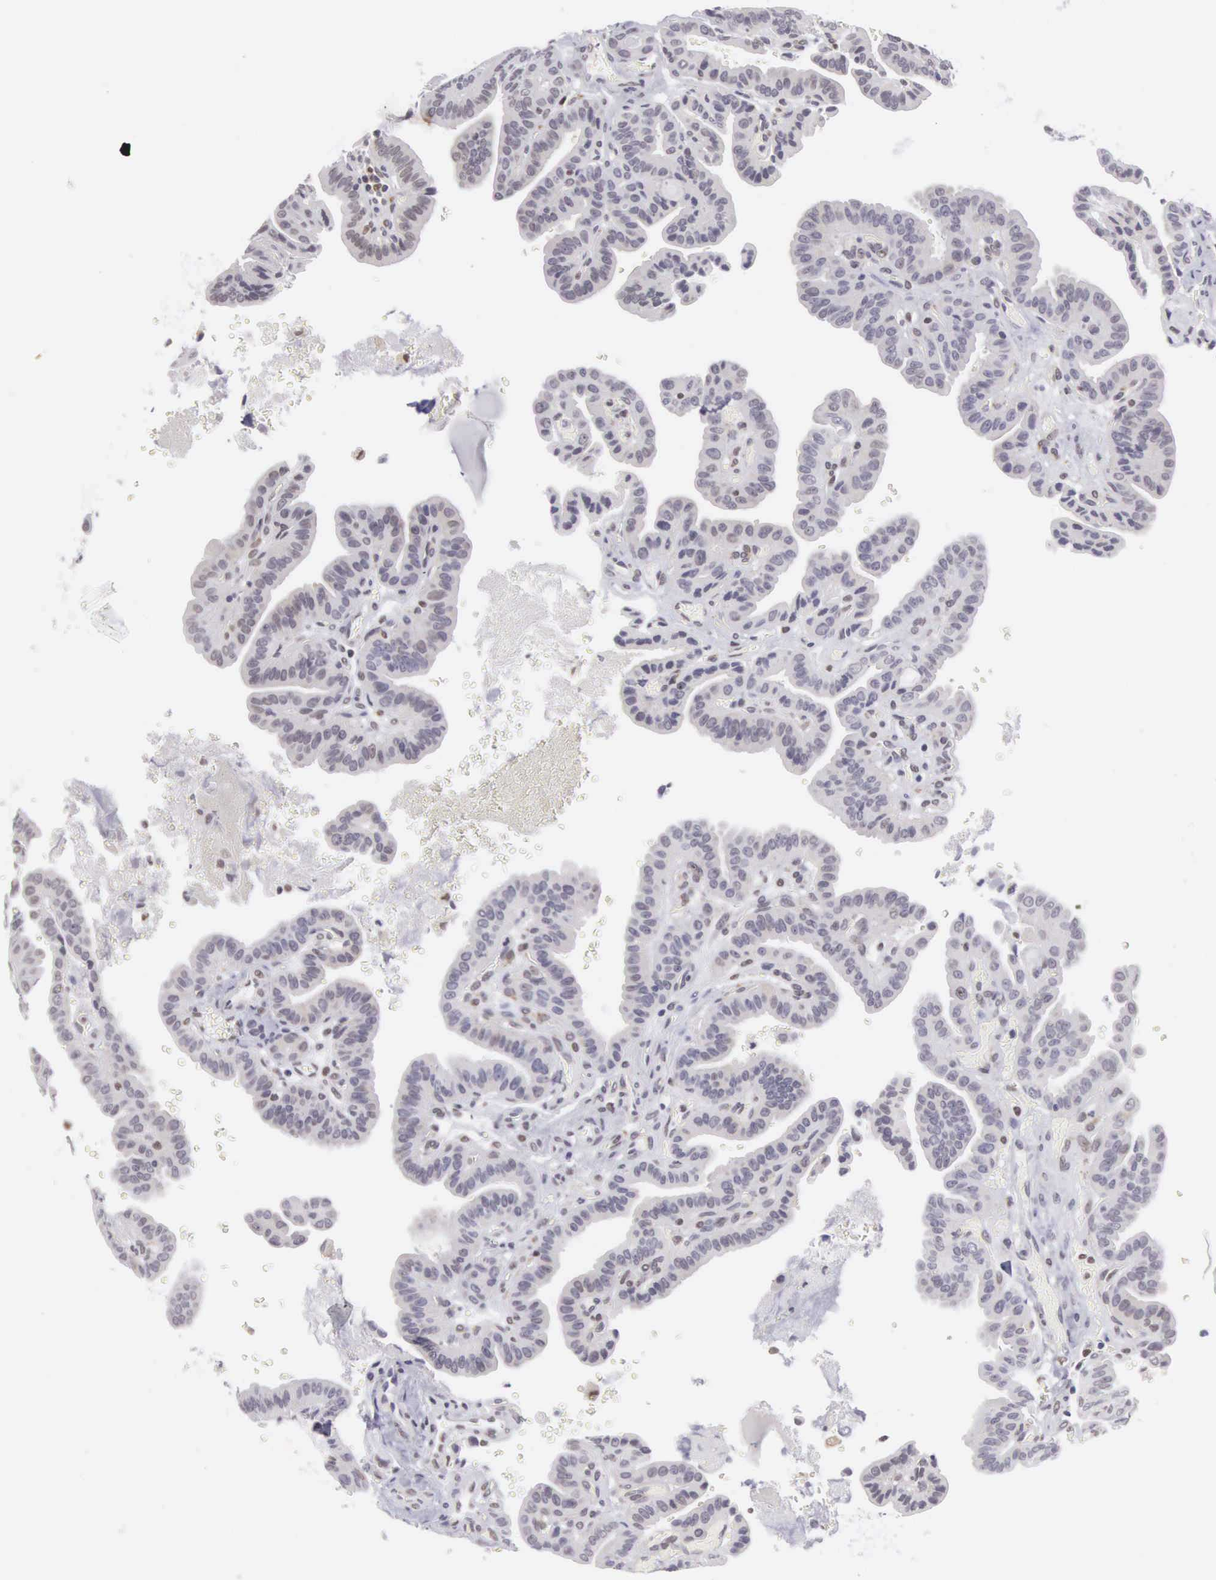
{"staining": {"intensity": "weak", "quantity": "<25%", "location": "nuclear"}, "tissue": "thyroid cancer", "cell_type": "Tumor cells", "image_type": "cancer", "snomed": [{"axis": "morphology", "description": "Papillary adenocarcinoma, NOS"}, {"axis": "topography", "description": "Thyroid gland"}], "caption": "Tumor cells show no significant positivity in papillary adenocarcinoma (thyroid). Brightfield microscopy of immunohistochemistry stained with DAB (3,3'-diaminobenzidine) (brown) and hematoxylin (blue), captured at high magnification.", "gene": "ETV6", "patient": {"sex": "male", "age": 87}}